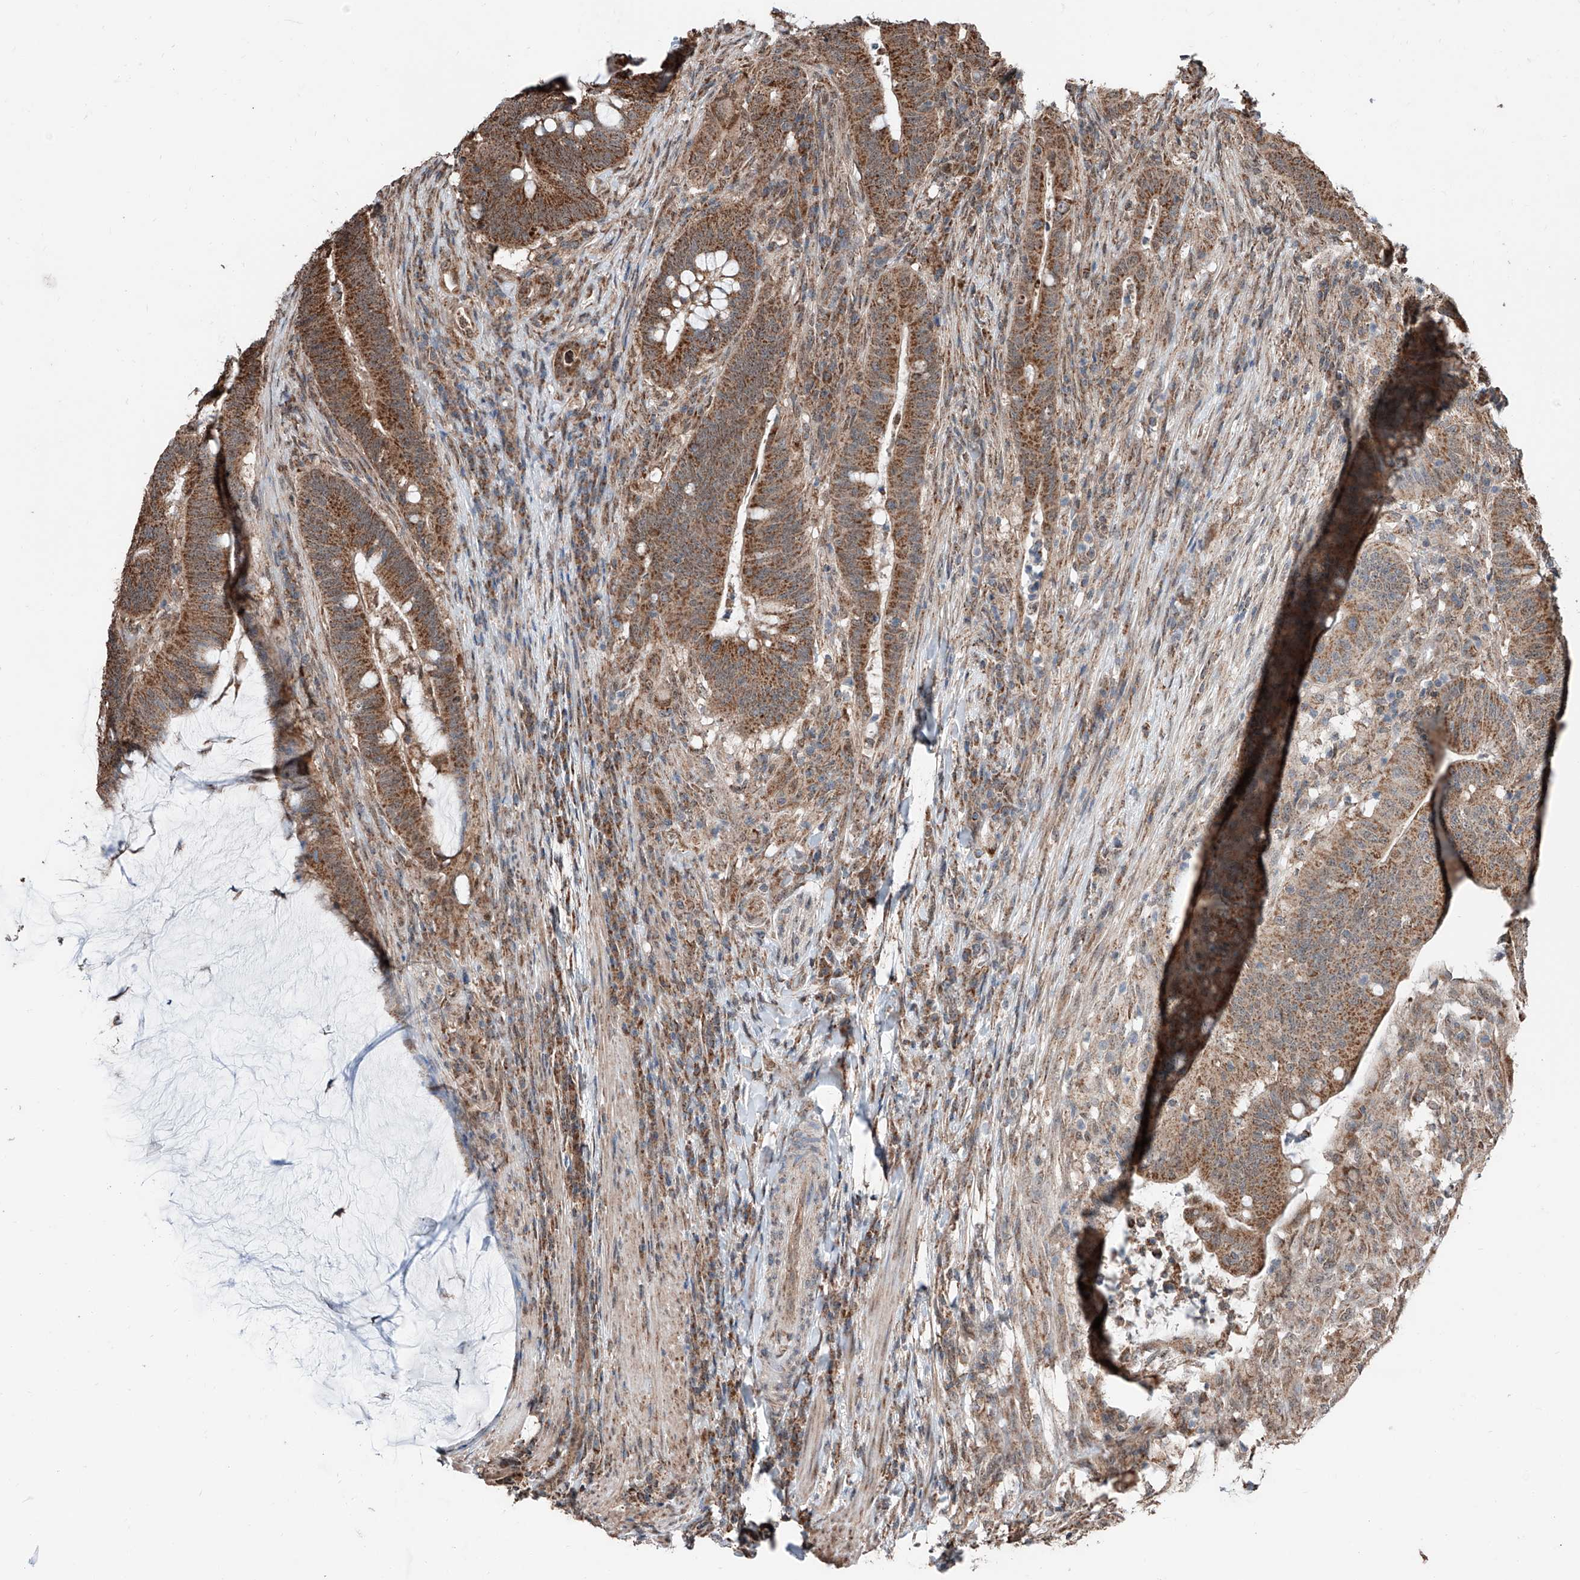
{"staining": {"intensity": "strong", "quantity": ">75%", "location": "cytoplasmic/membranous"}, "tissue": "colorectal cancer", "cell_type": "Tumor cells", "image_type": "cancer", "snomed": [{"axis": "morphology", "description": "Adenocarcinoma, NOS"}, {"axis": "topography", "description": "Colon"}], "caption": "Protein staining of adenocarcinoma (colorectal) tissue reveals strong cytoplasmic/membranous staining in about >75% of tumor cells.", "gene": "ZNF445", "patient": {"sex": "female", "age": 66}}